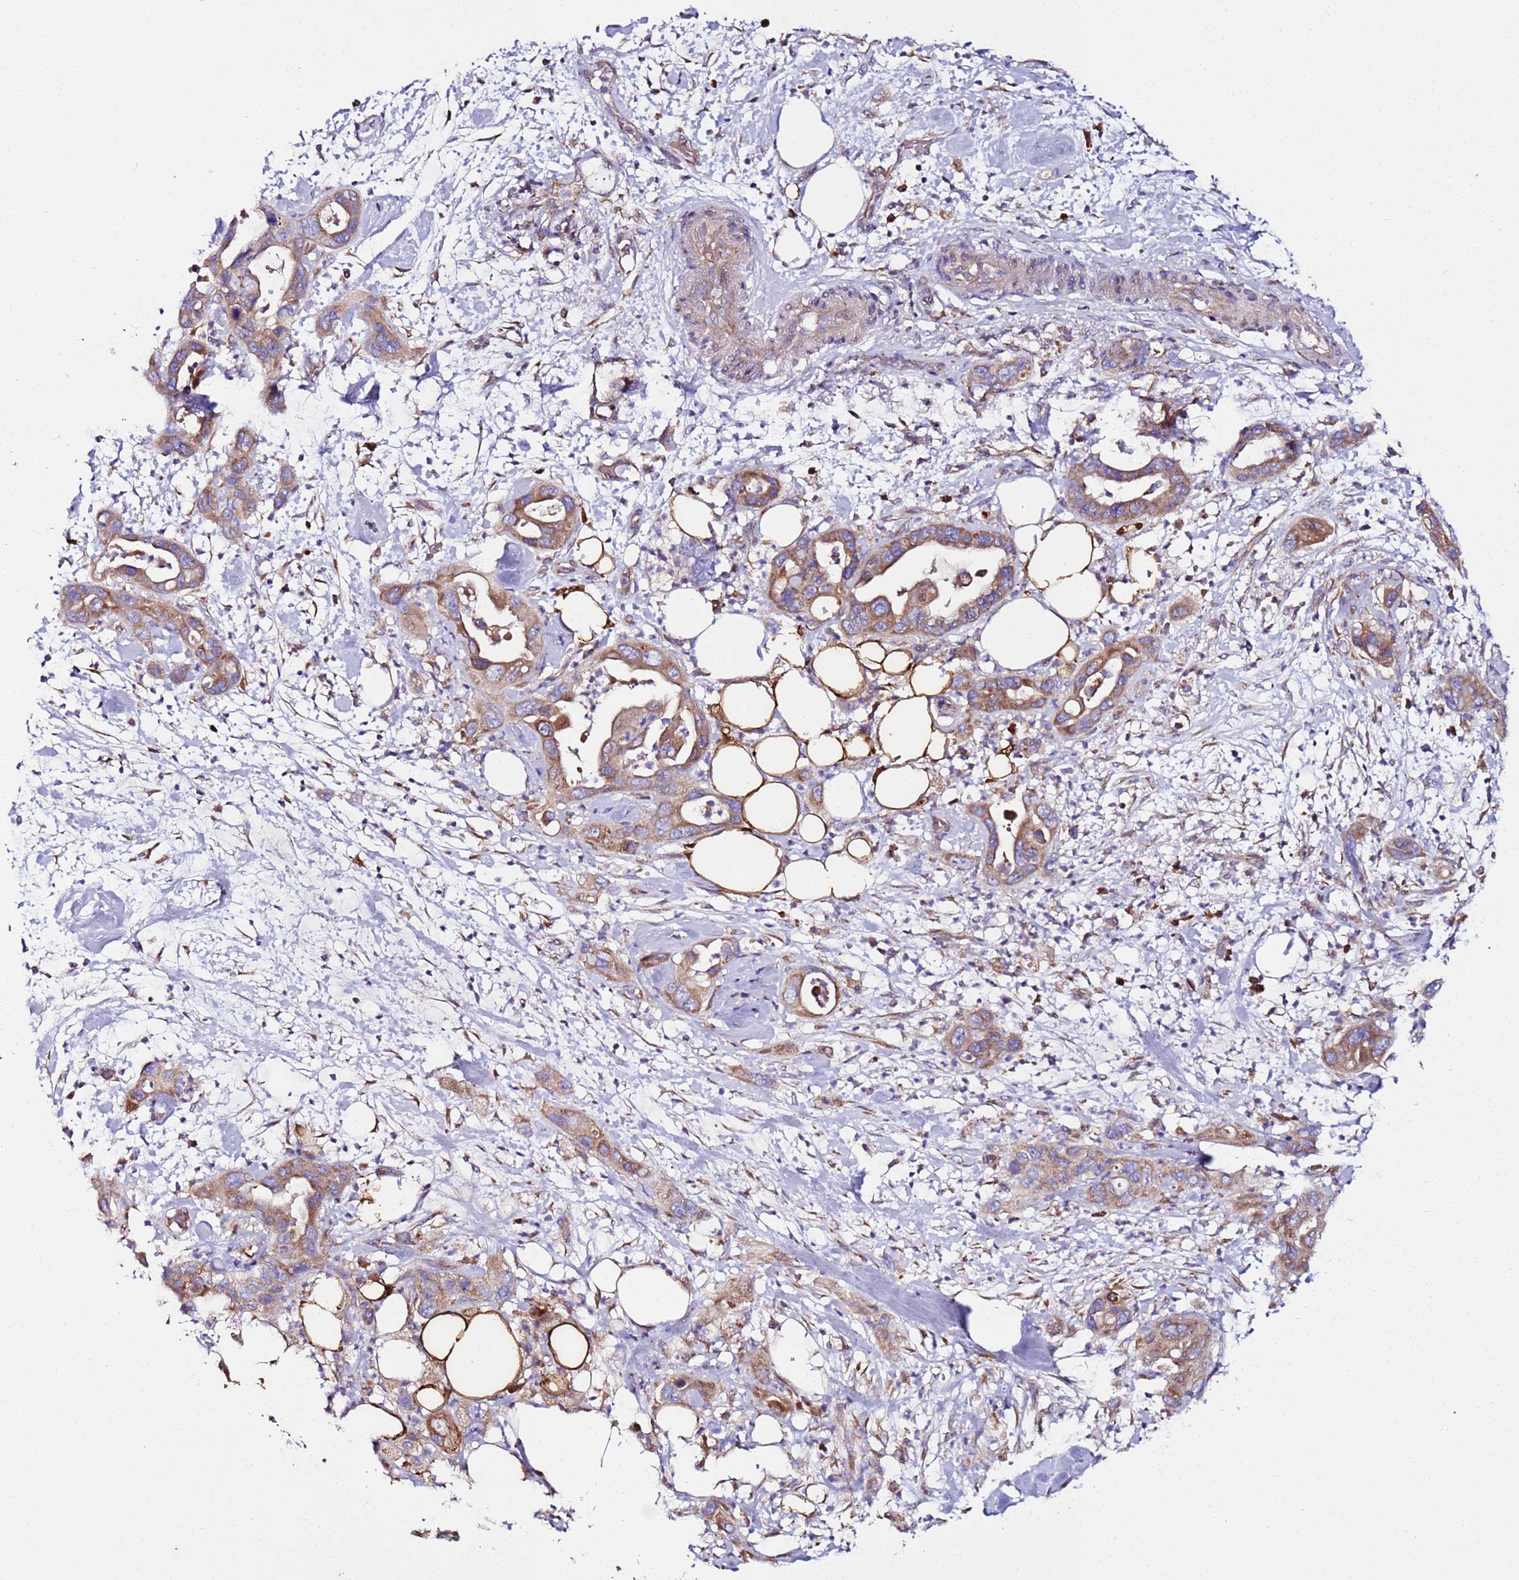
{"staining": {"intensity": "moderate", "quantity": ">75%", "location": "cytoplasmic/membranous"}, "tissue": "pancreatic cancer", "cell_type": "Tumor cells", "image_type": "cancer", "snomed": [{"axis": "morphology", "description": "Adenocarcinoma, NOS"}, {"axis": "topography", "description": "Pancreas"}], "caption": "Immunohistochemistry staining of pancreatic cancer (adenocarcinoma), which displays medium levels of moderate cytoplasmic/membranous expression in about >75% of tumor cells indicating moderate cytoplasmic/membranous protein staining. The staining was performed using DAB (brown) for protein detection and nuclei were counterstained in hematoxylin (blue).", "gene": "C19orf12", "patient": {"sex": "female", "age": 71}}